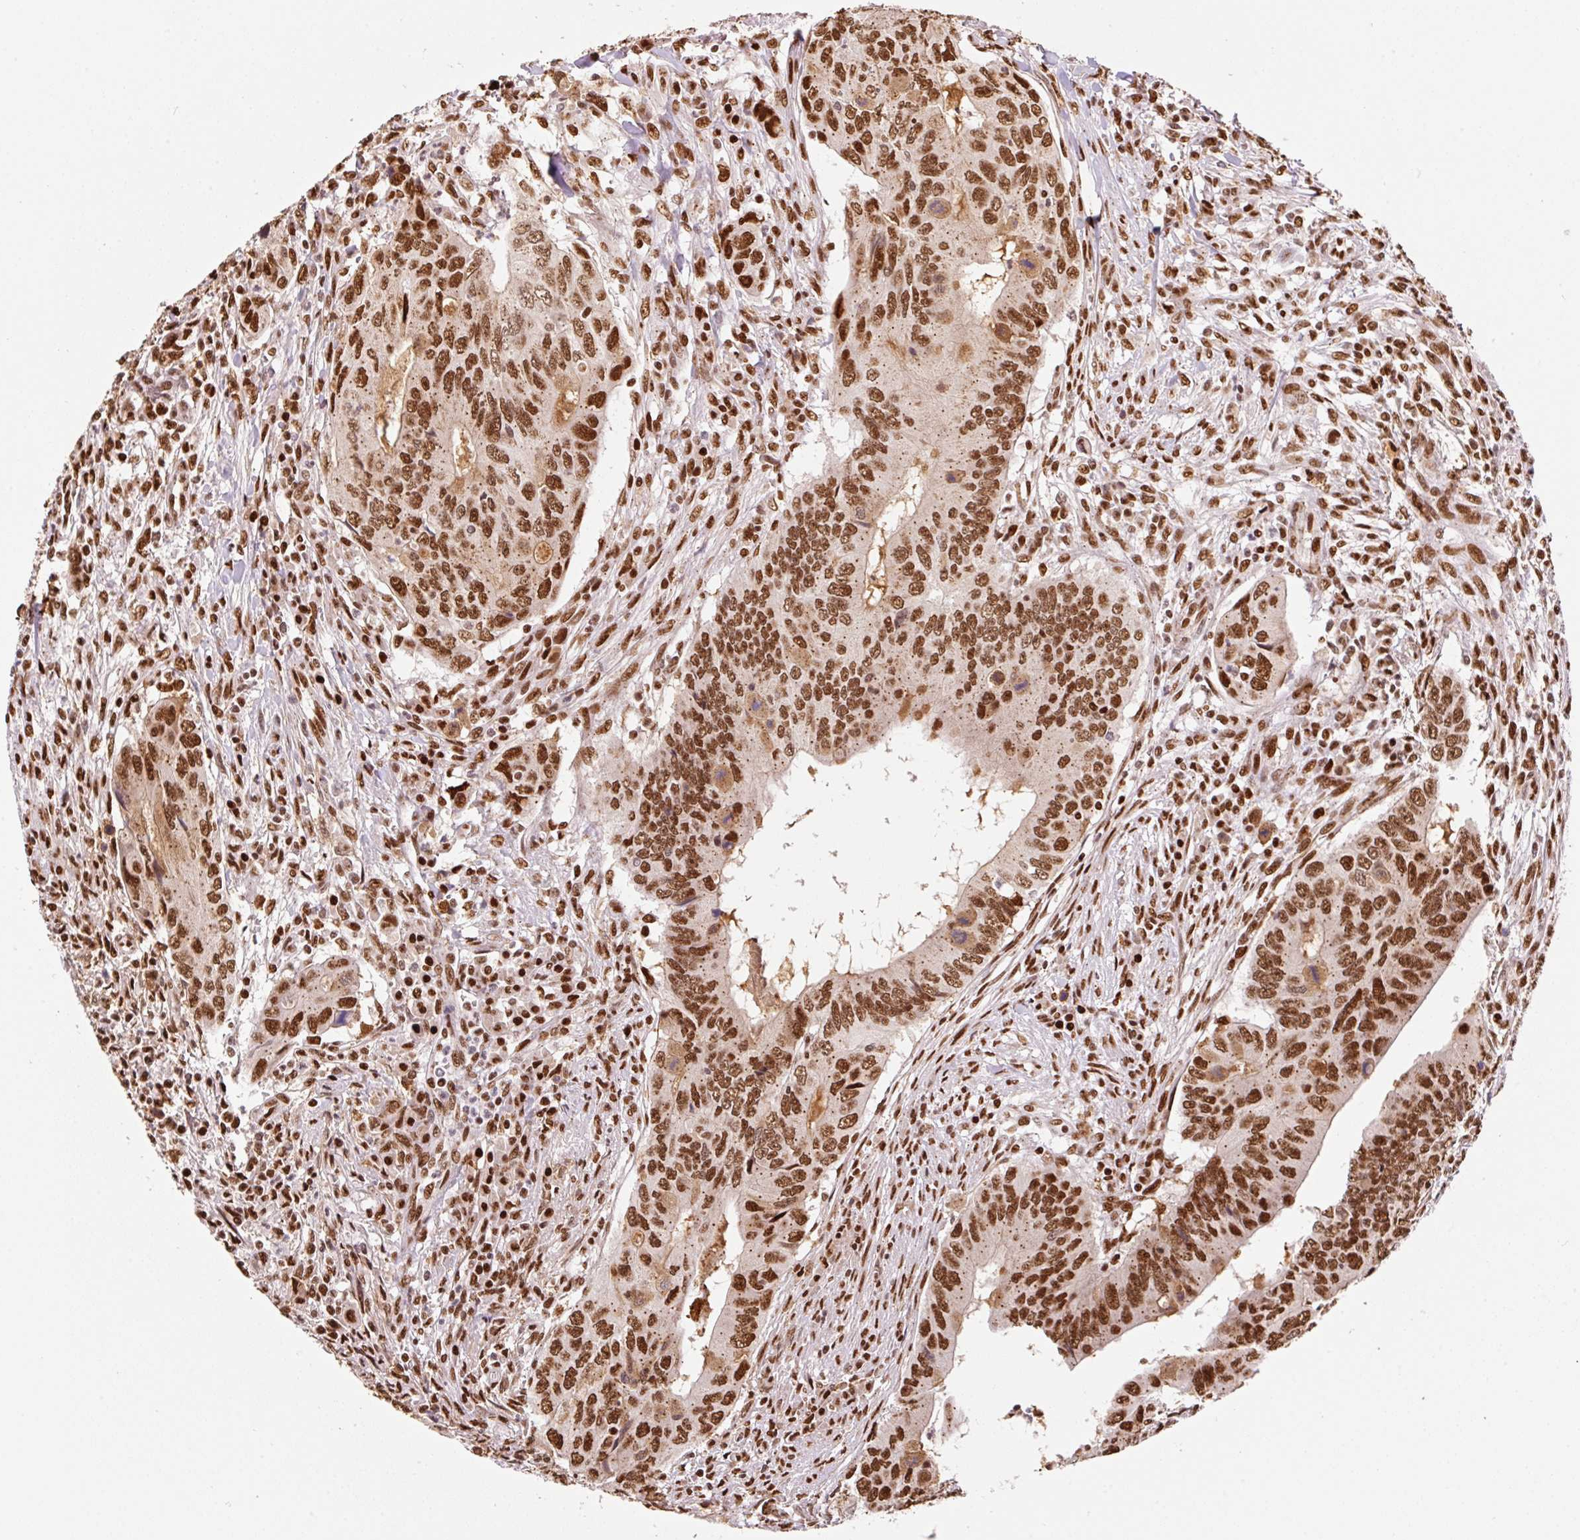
{"staining": {"intensity": "strong", "quantity": ">75%", "location": "nuclear"}, "tissue": "colorectal cancer", "cell_type": "Tumor cells", "image_type": "cancer", "snomed": [{"axis": "morphology", "description": "Adenocarcinoma, NOS"}, {"axis": "topography", "description": "Colon"}], "caption": "Protein expression analysis of human adenocarcinoma (colorectal) reveals strong nuclear expression in about >75% of tumor cells.", "gene": "GPR139", "patient": {"sex": "male", "age": 53}}